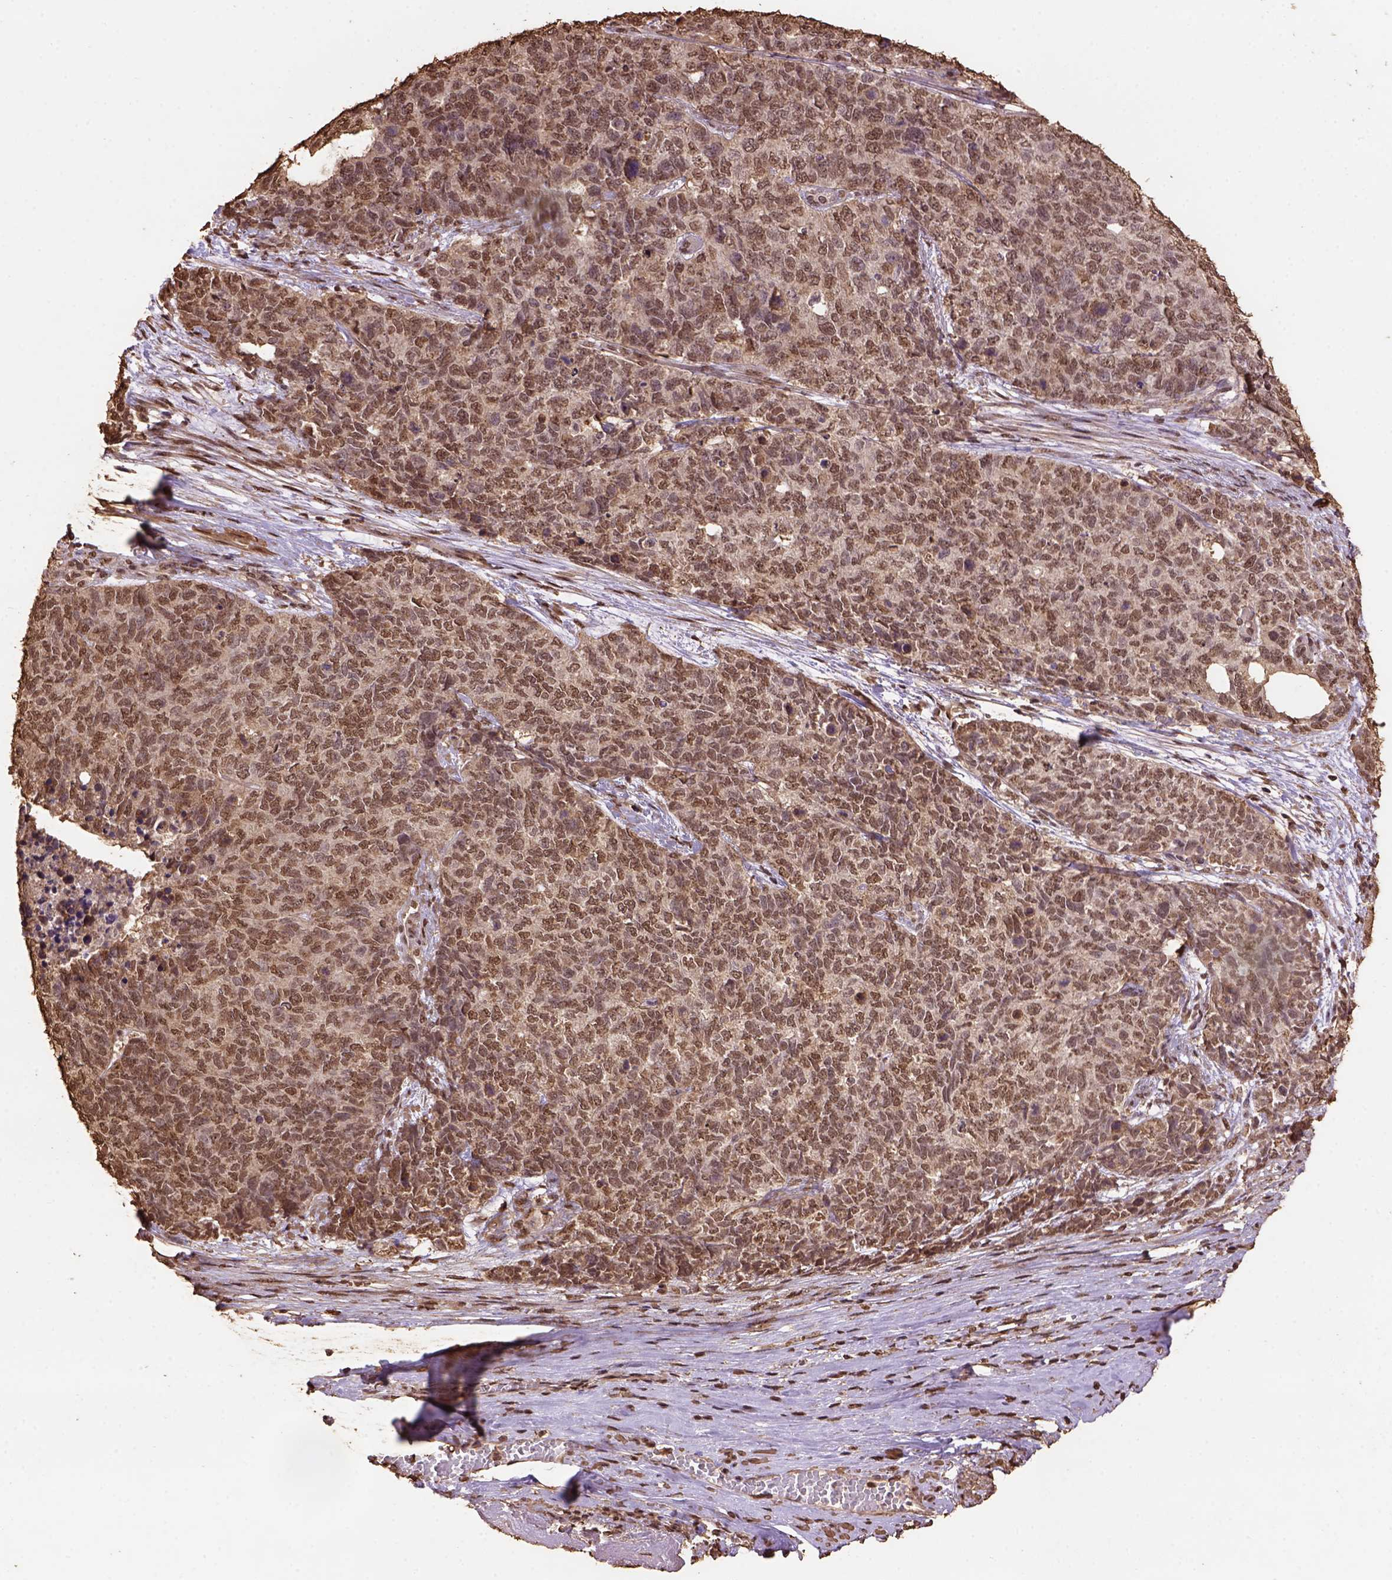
{"staining": {"intensity": "moderate", "quantity": ">75%", "location": "nuclear"}, "tissue": "cervical cancer", "cell_type": "Tumor cells", "image_type": "cancer", "snomed": [{"axis": "morphology", "description": "Squamous cell carcinoma, NOS"}, {"axis": "topography", "description": "Cervix"}], "caption": "This is an image of IHC staining of cervical squamous cell carcinoma, which shows moderate staining in the nuclear of tumor cells.", "gene": "CSTF2T", "patient": {"sex": "female", "age": 63}}